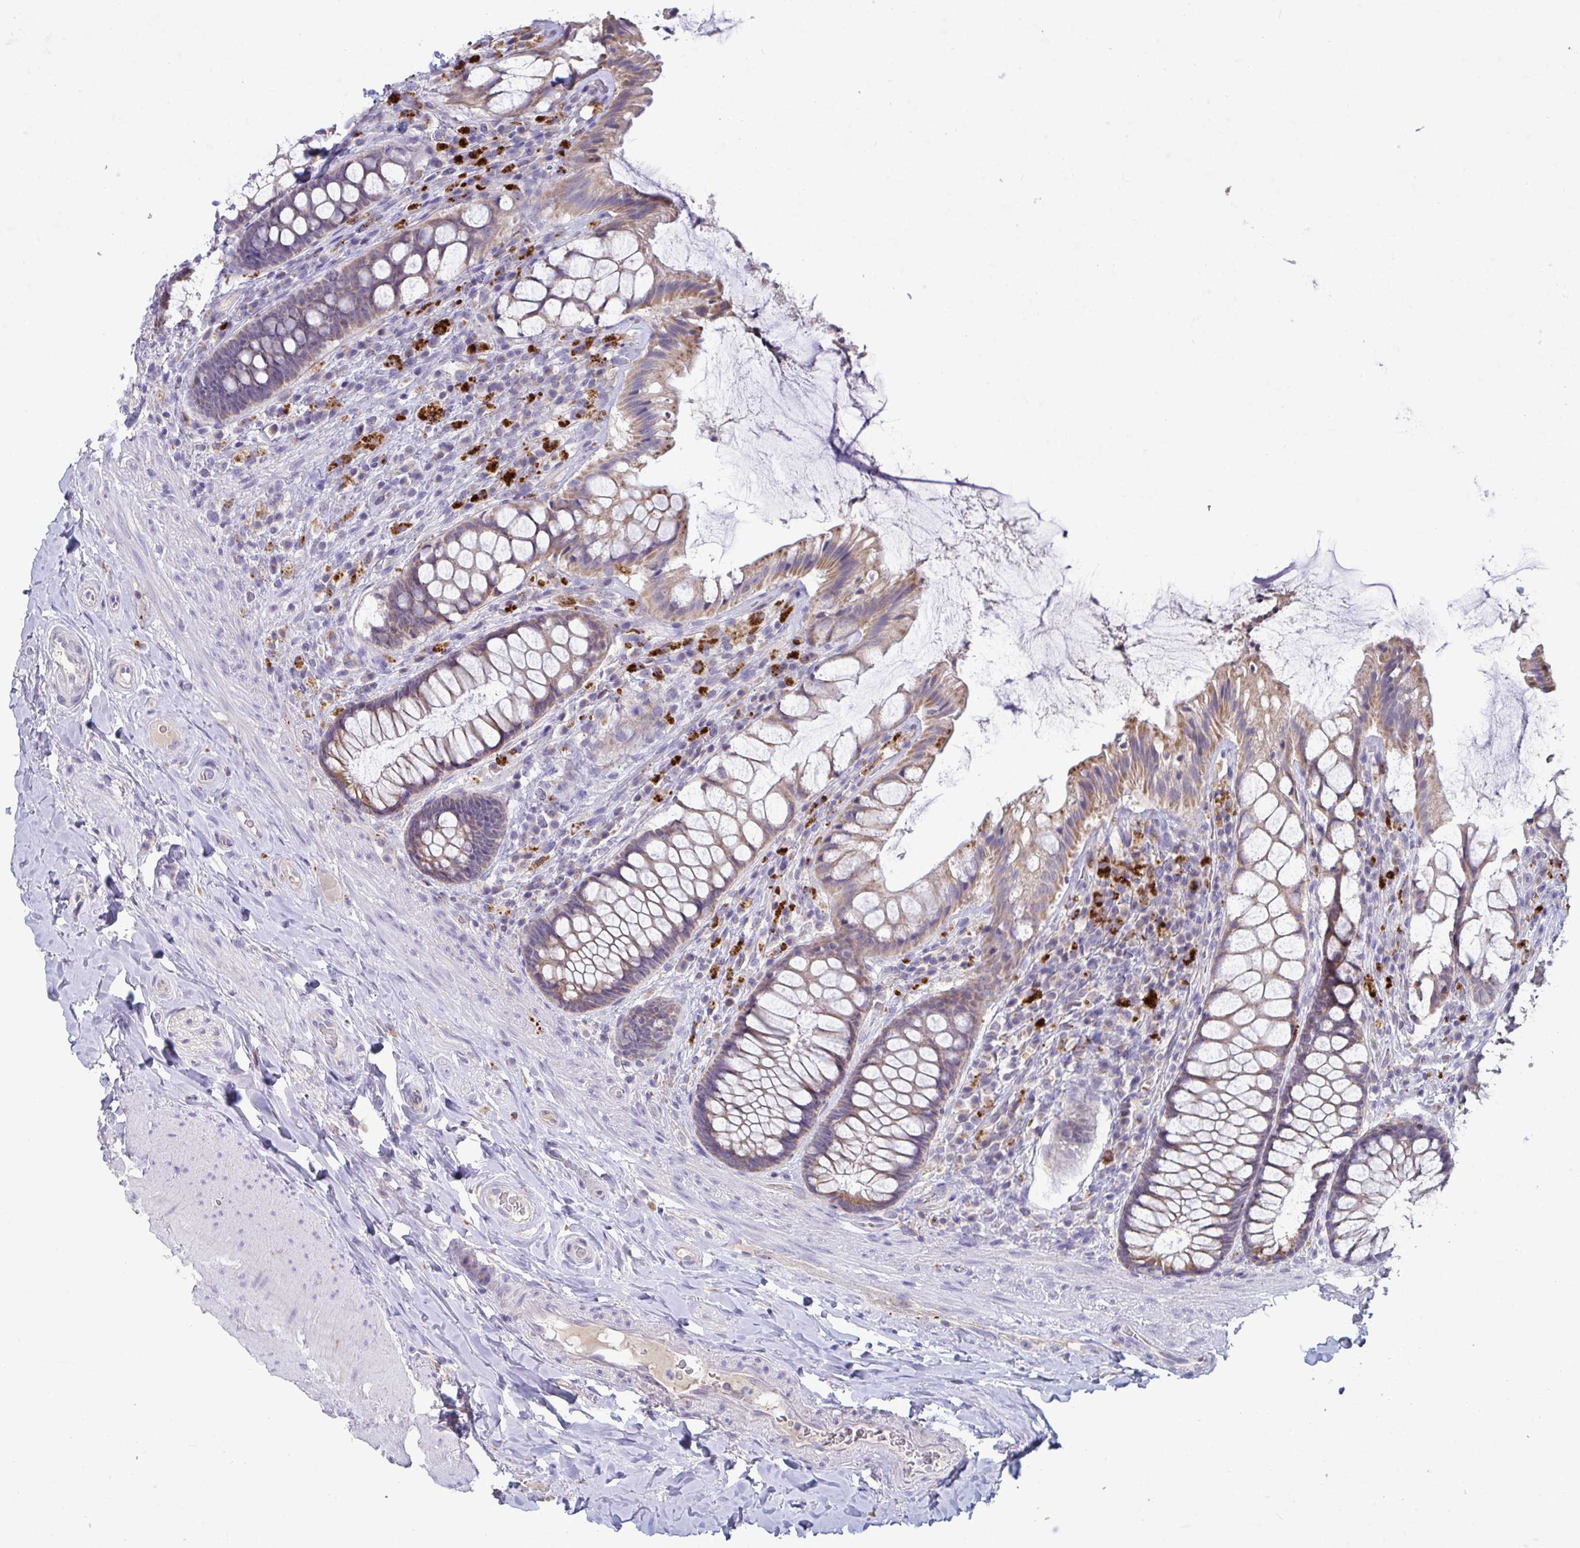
{"staining": {"intensity": "moderate", "quantity": "25%-75%", "location": "cytoplasmic/membranous"}, "tissue": "rectum", "cell_type": "Glandular cells", "image_type": "normal", "snomed": [{"axis": "morphology", "description": "Normal tissue, NOS"}, {"axis": "topography", "description": "Rectum"}], "caption": "Protein staining exhibits moderate cytoplasmic/membranous staining in about 25%-75% of glandular cells in unremarkable rectum.", "gene": "GALNT13", "patient": {"sex": "female", "age": 58}}